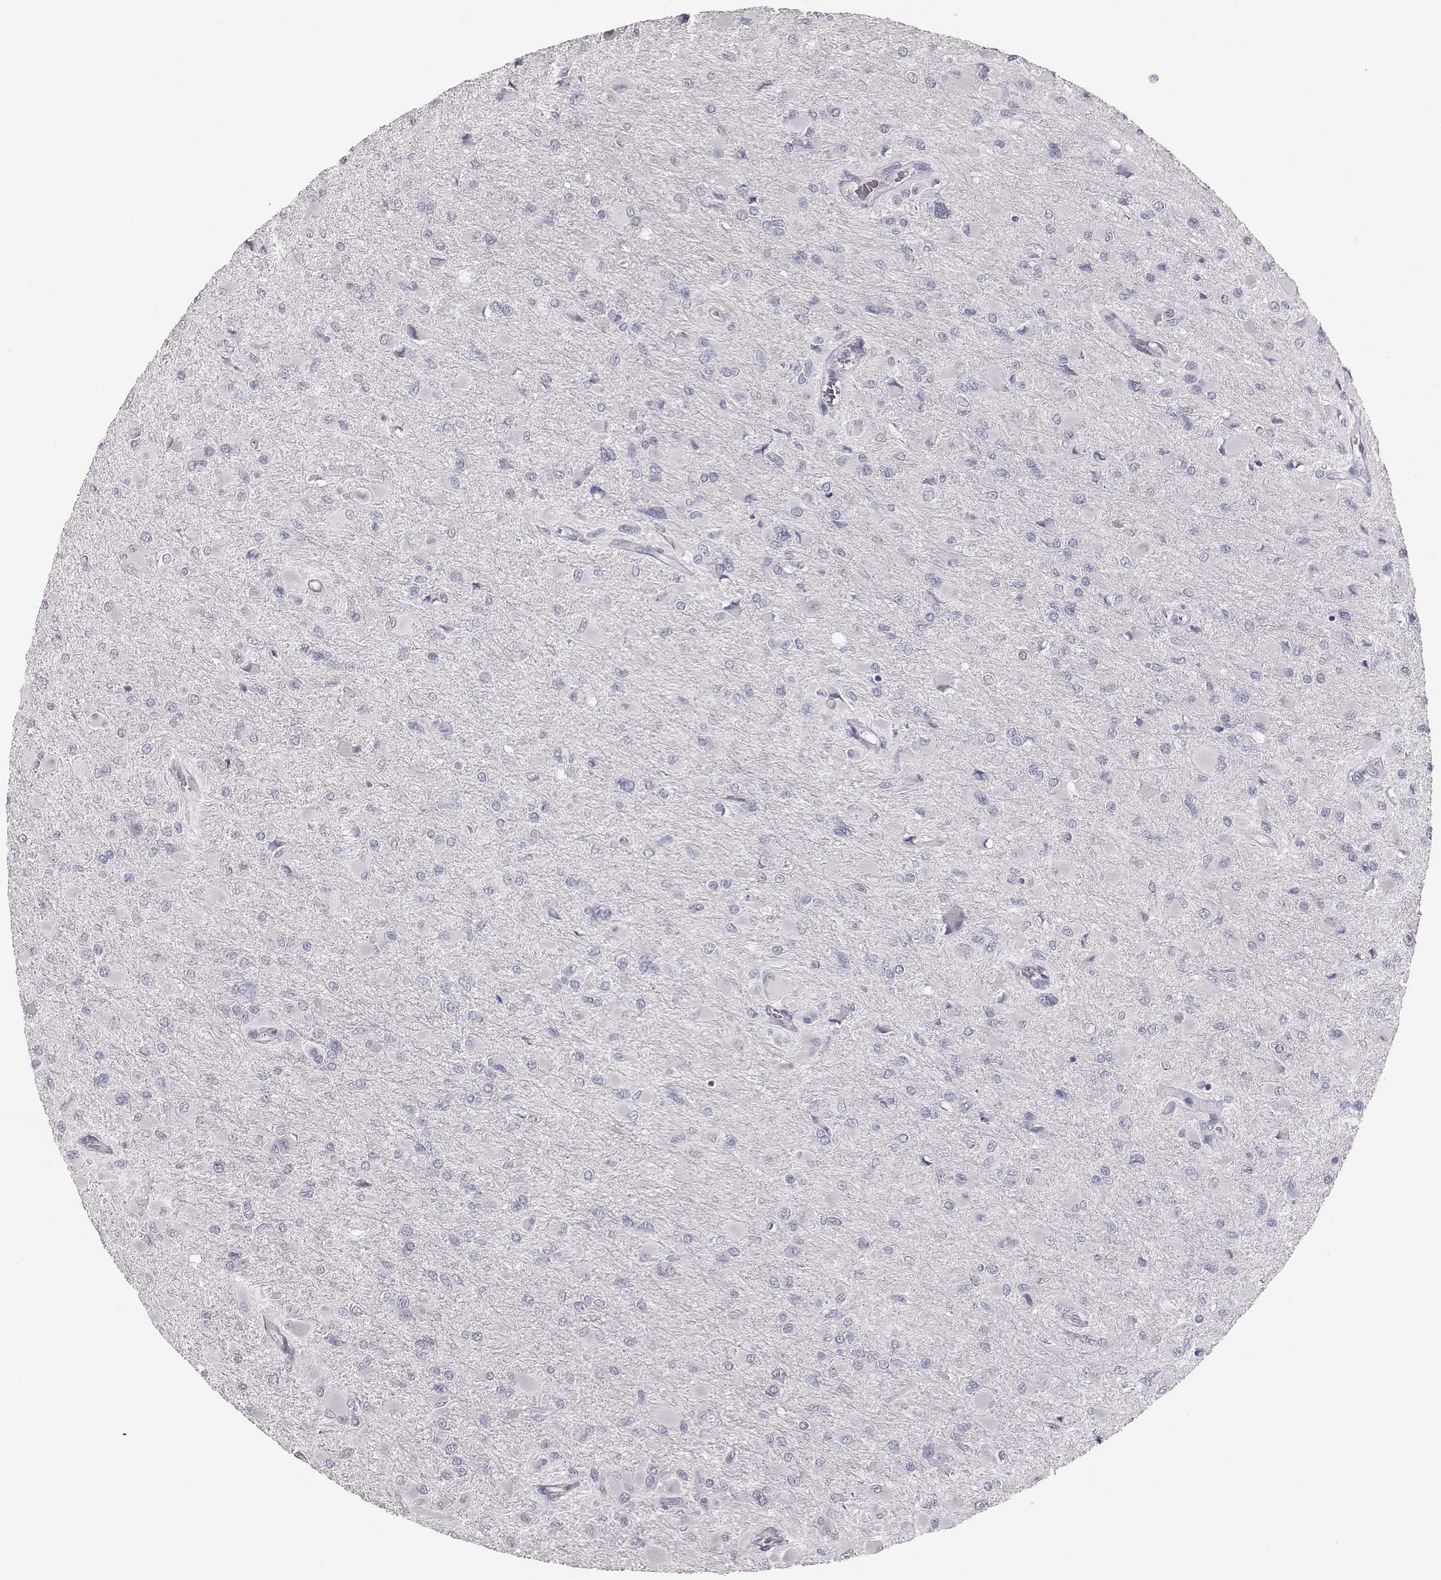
{"staining": {"intensity": "negative", "quantity": "none", "location": "none"}, "tissue": "glioma", "cell_type": "Tumor cells", "image_type": "cancer", "snomed": [{"axis": "morphology", "description": "Glioma, malignant, High grade"}, {"axis": "topography", "description": "Cerebral cortex"}], "caption": "High power microscopy image of an immunohistochemistry (IHC) histopathology image of malignant glioma (high-grade), revealing no significant positivity in tumor cells.", "gene": "MYH6", "patient": {"sex": "female", "age": 36}}